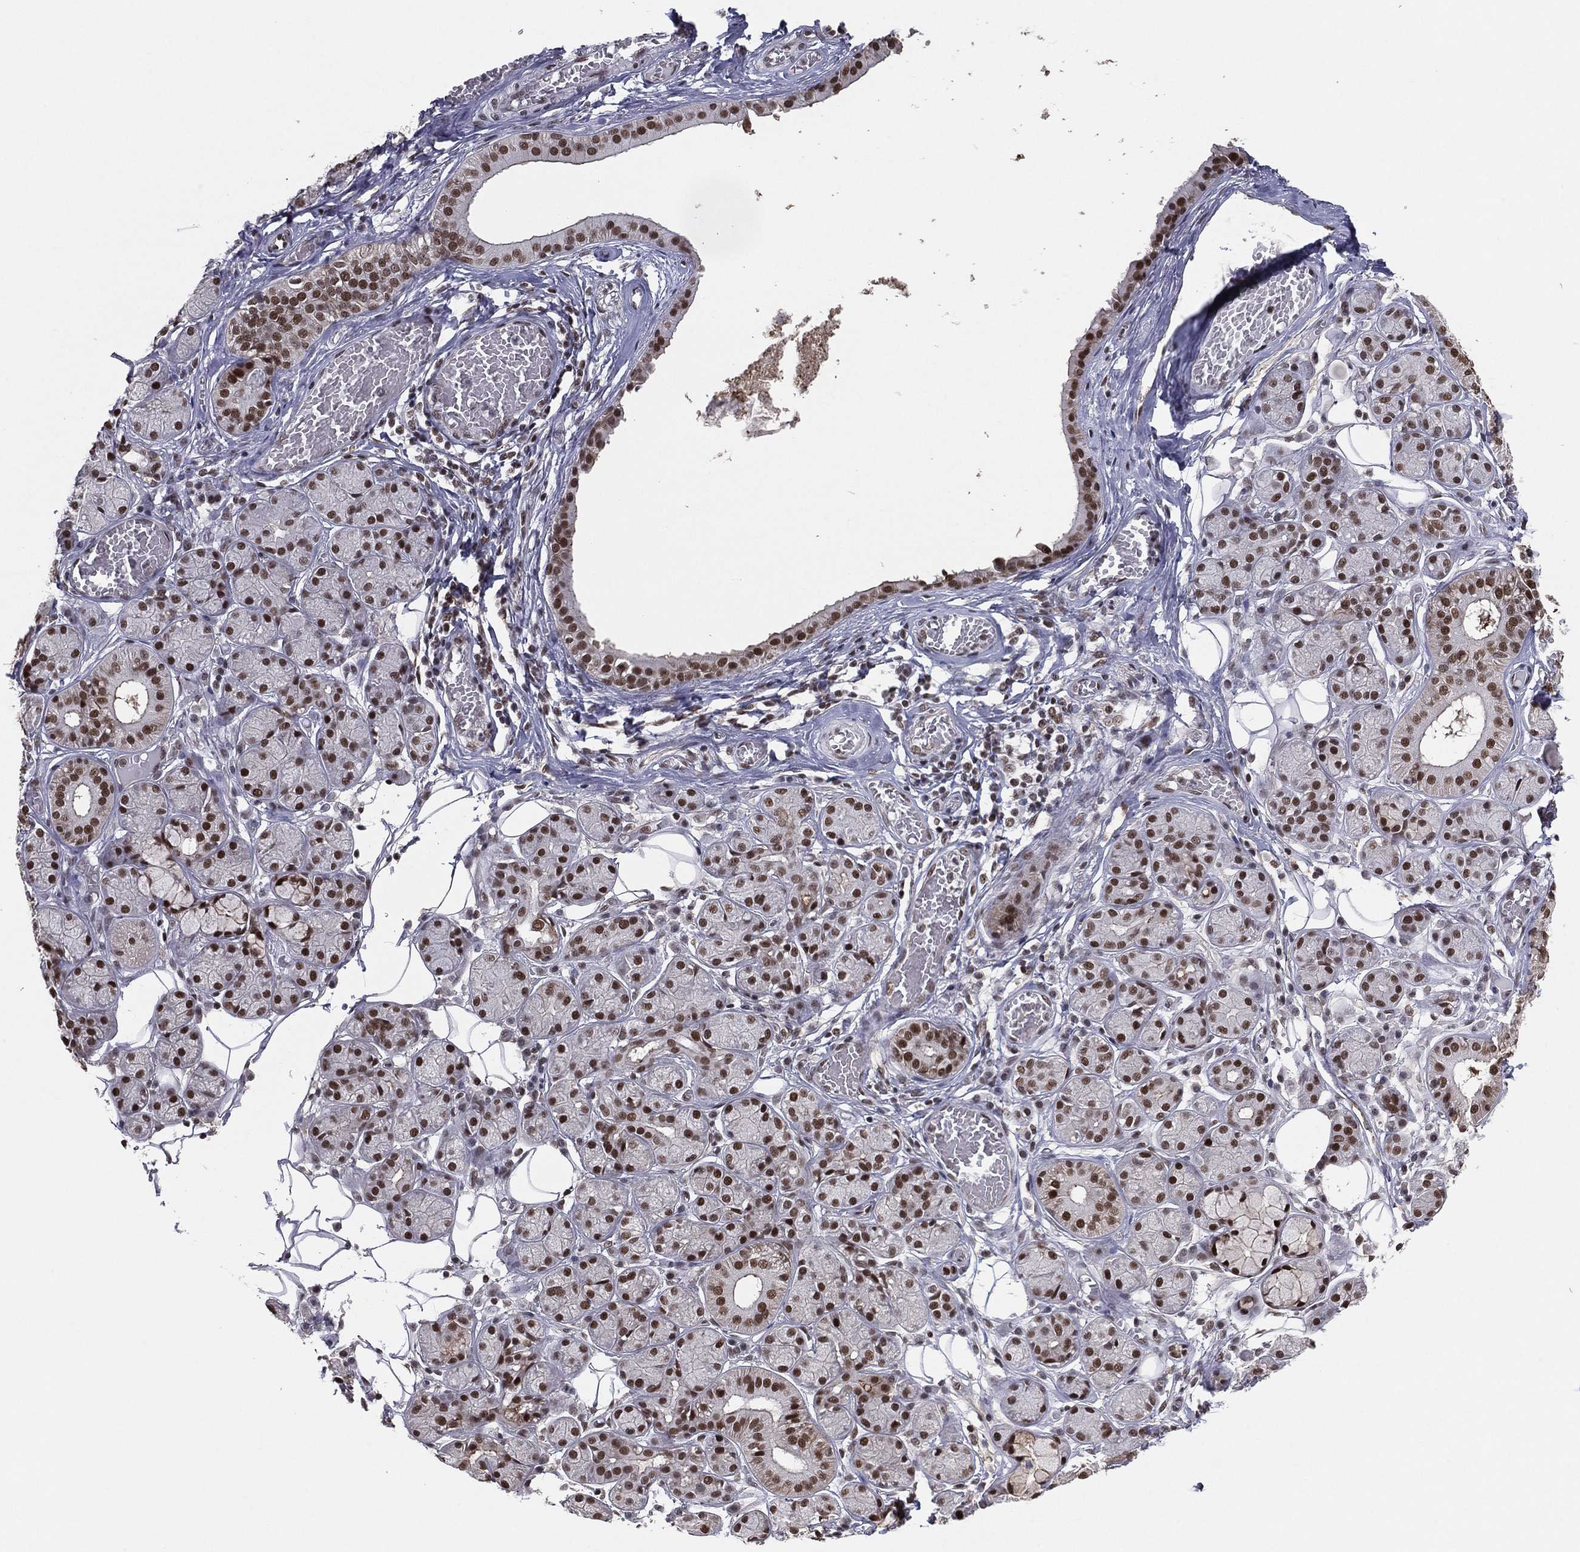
{"staining": {"intensity": "strong", "quantity": "25%-75%", "location": "nuclear"}, "tissue": "salivary gland", "cell_type": "Glandular cells", "image_type": "normal", "snomed": [{"axis": "morphology", "description": "Normal tissue, NOS"}, {"axis": "topography", "description": "Salivary gland"}, {"axis": "topography", "description": "Peripheral nerve tissue"}], "caption": "Salivary gland stained with a brown dye exhibits strong nuclear positive staining in about 25%-75% of glandular cells.", "gene": "GPALPP1", "patient": {"sex": "male", "age": 71}}